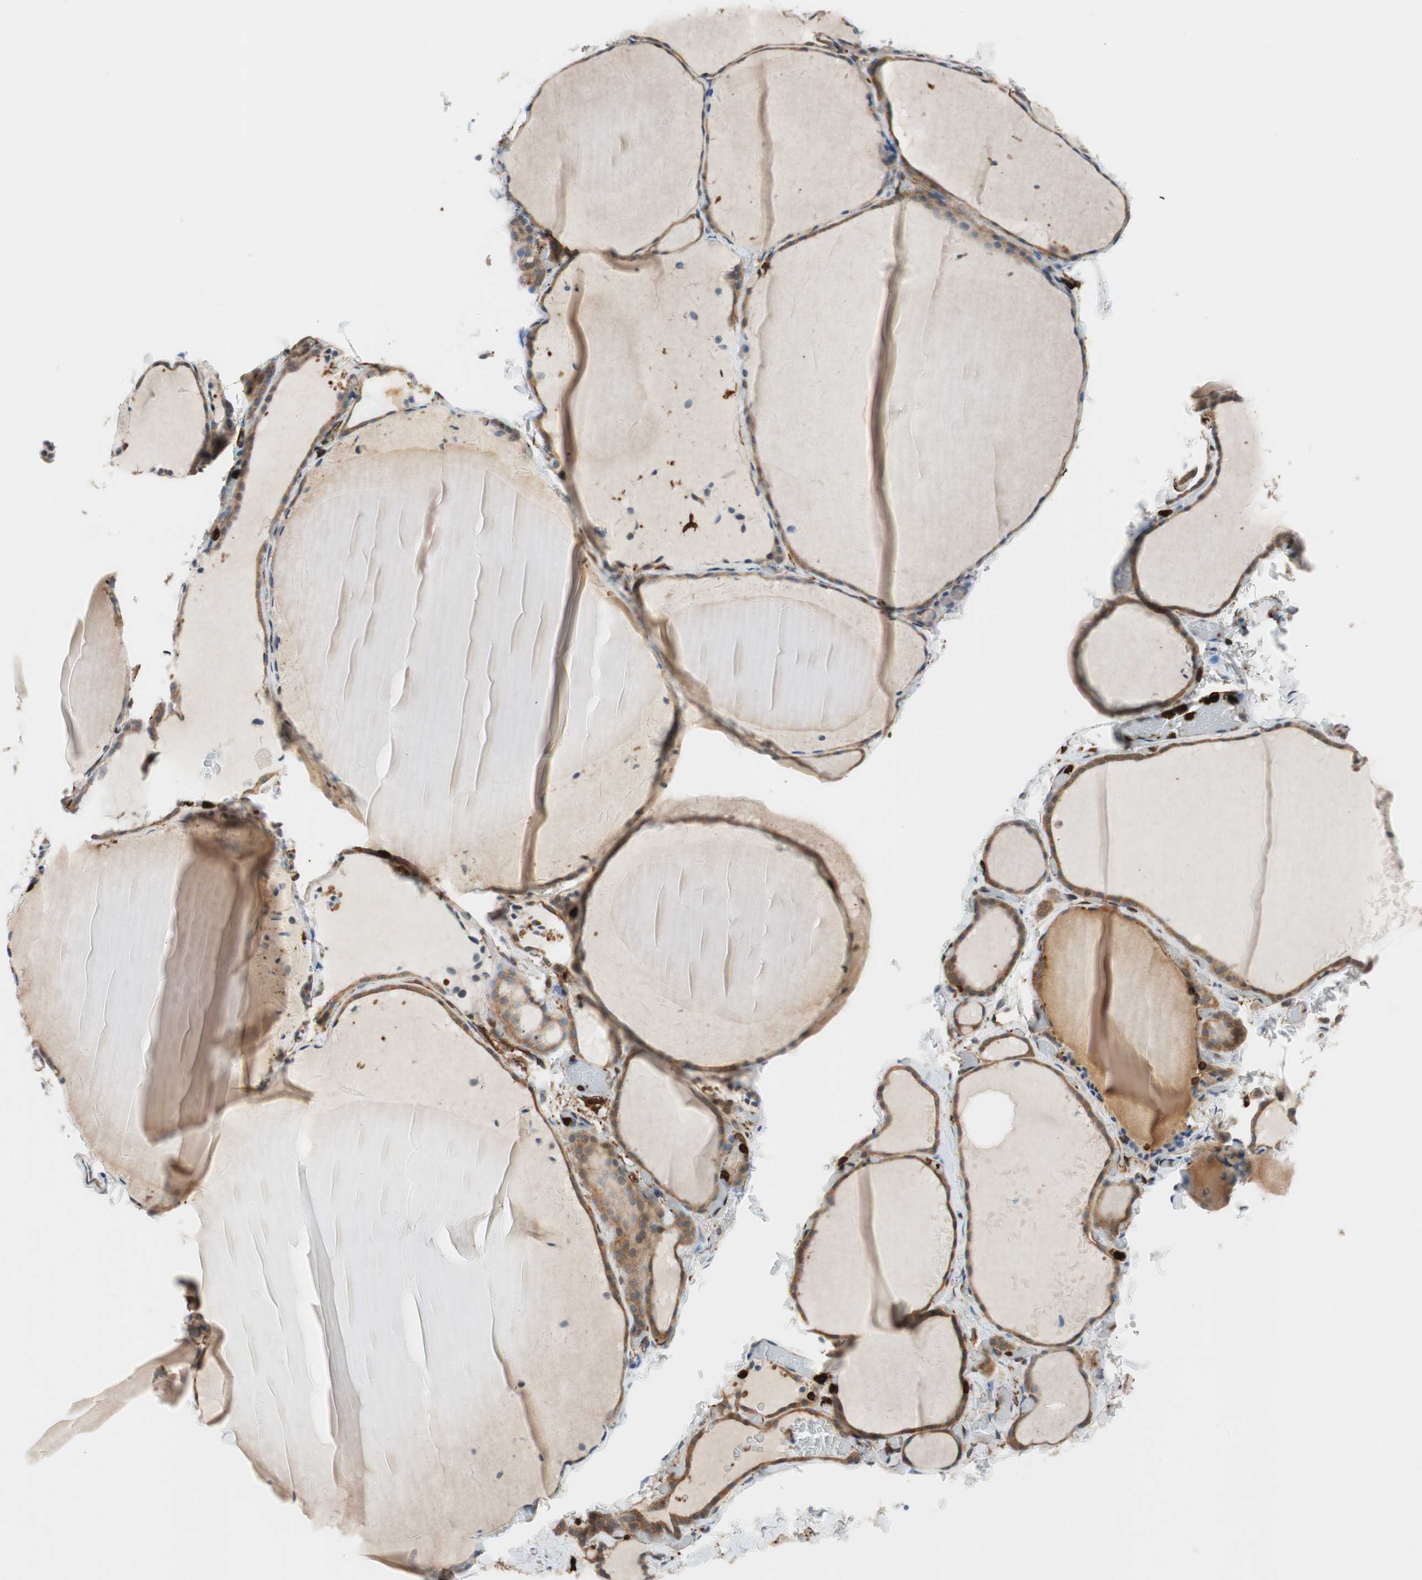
{"staining": {"intensity": "moderate", "quantity": ">75%", "location": "cytoplasmic/membranous"}, "tissue": "thyroid gland", "cell_type": "Glandular cells", "image_type": "normal", "snomed": [{"axis": "morphology", "description": "Normal tissue, NOS"}, {"axis": "topography", "description": "Thyroid gland"}], "caption": "Thyroid gland stained with a brown dye displays moderate cytoplasmic/membranous positive staining in about >75% of glandular cells.", "gene": "VASP", "patient": {"sex": "female", "age": 22}}